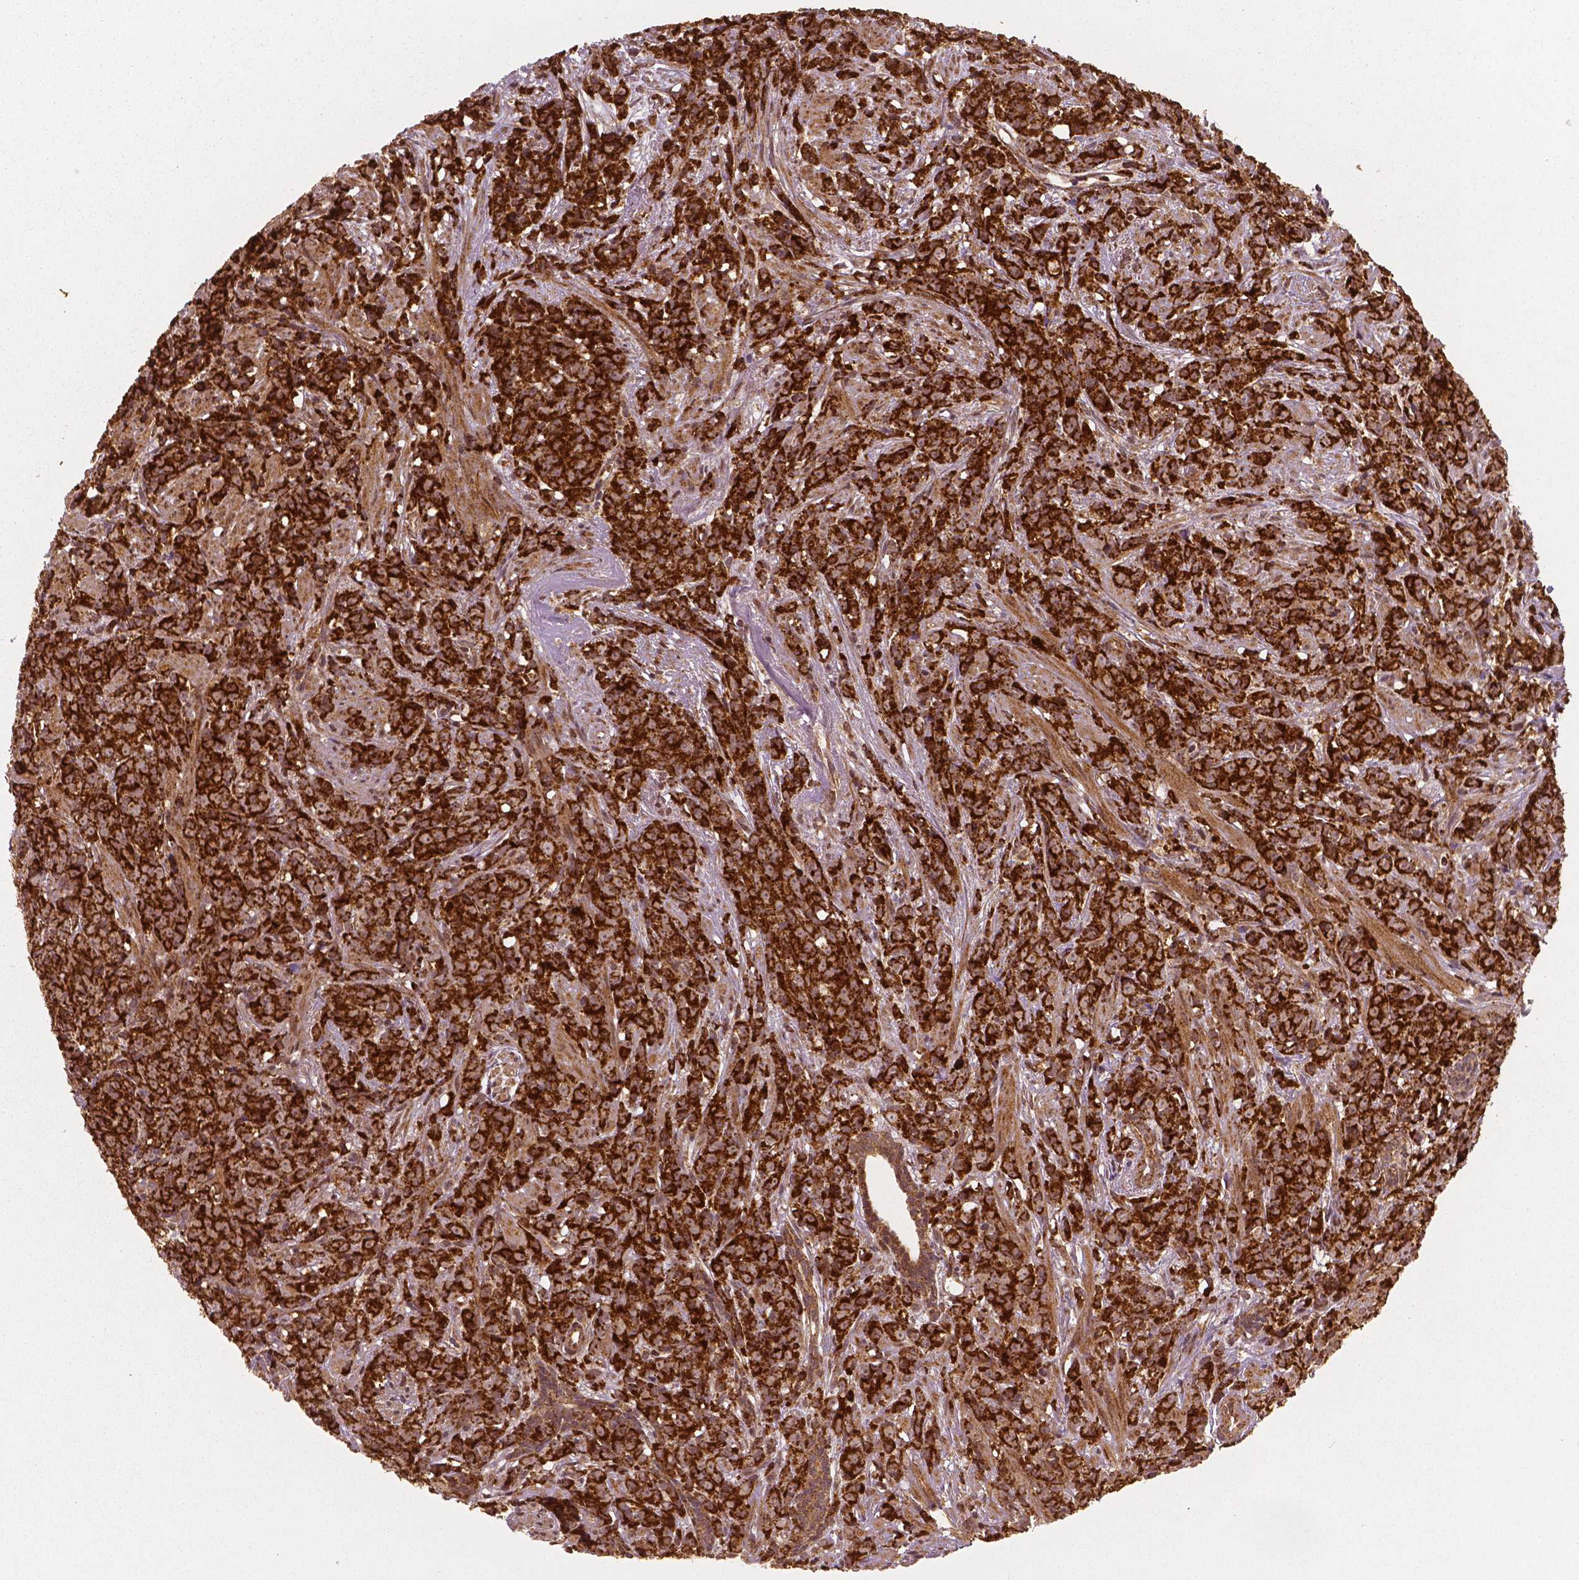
{"staining": {"intensity": "strong", "quantity": ">75%", "location": "cytoplasmic/membranous"}, "tissue": "prostate cancer", "cell_type": "Tumor cells", "image_type": "cancer", "snomed": [{"axis": "morphology", "description": "Adenocarcinoma, High grade"}, {"axis": "topography", "description": "Prostate"}], "caption": "Strong cytoplasmic/membranous expression for a protein is seen in approximately >75% of tumor cells of prostate adenocarcinoma (high-grade) using immunohistochemistry (IHC).", "gene": "PGAM5", "patient": {"sex": "male", "age": 81}}